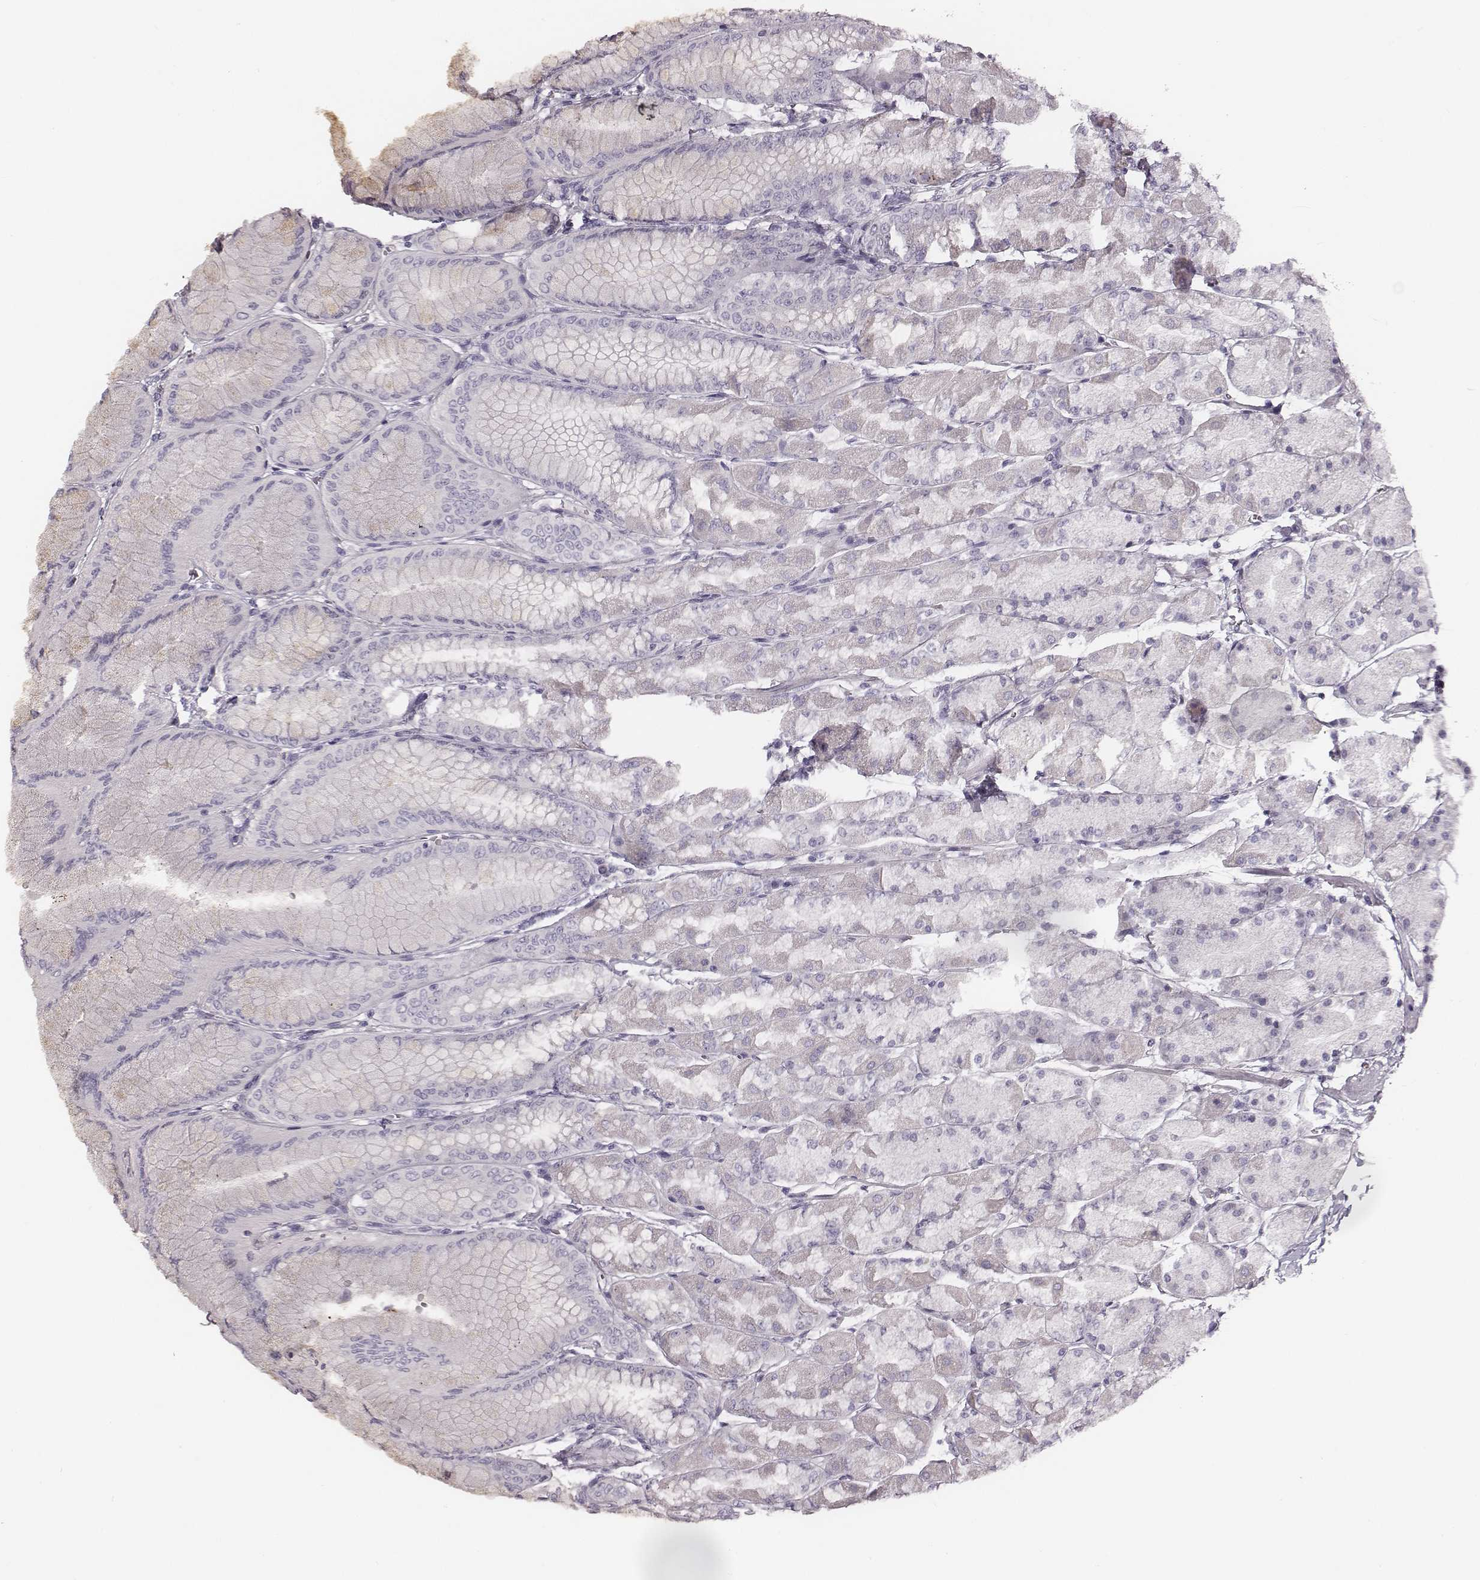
{"staining": {"intensity": "negative", "quantity": "none", "location": "none"}, "tissue": "stomach", "cell_type": "Glandular cells", "image_type": "normal", "snomed": [{"axis": "morphology", "description": "Normal tissue, NOS"}, {"axis": "topography", "description": "Stomach, upper"}], "caption": "A high-resolution micrograph shows immunohistochemistry (IHC) staining of benign stomach, which exhibits no significant positivity in glandular cells.", "gene": "UBL4B", "patient": {"sex": "male", "age": 60}}